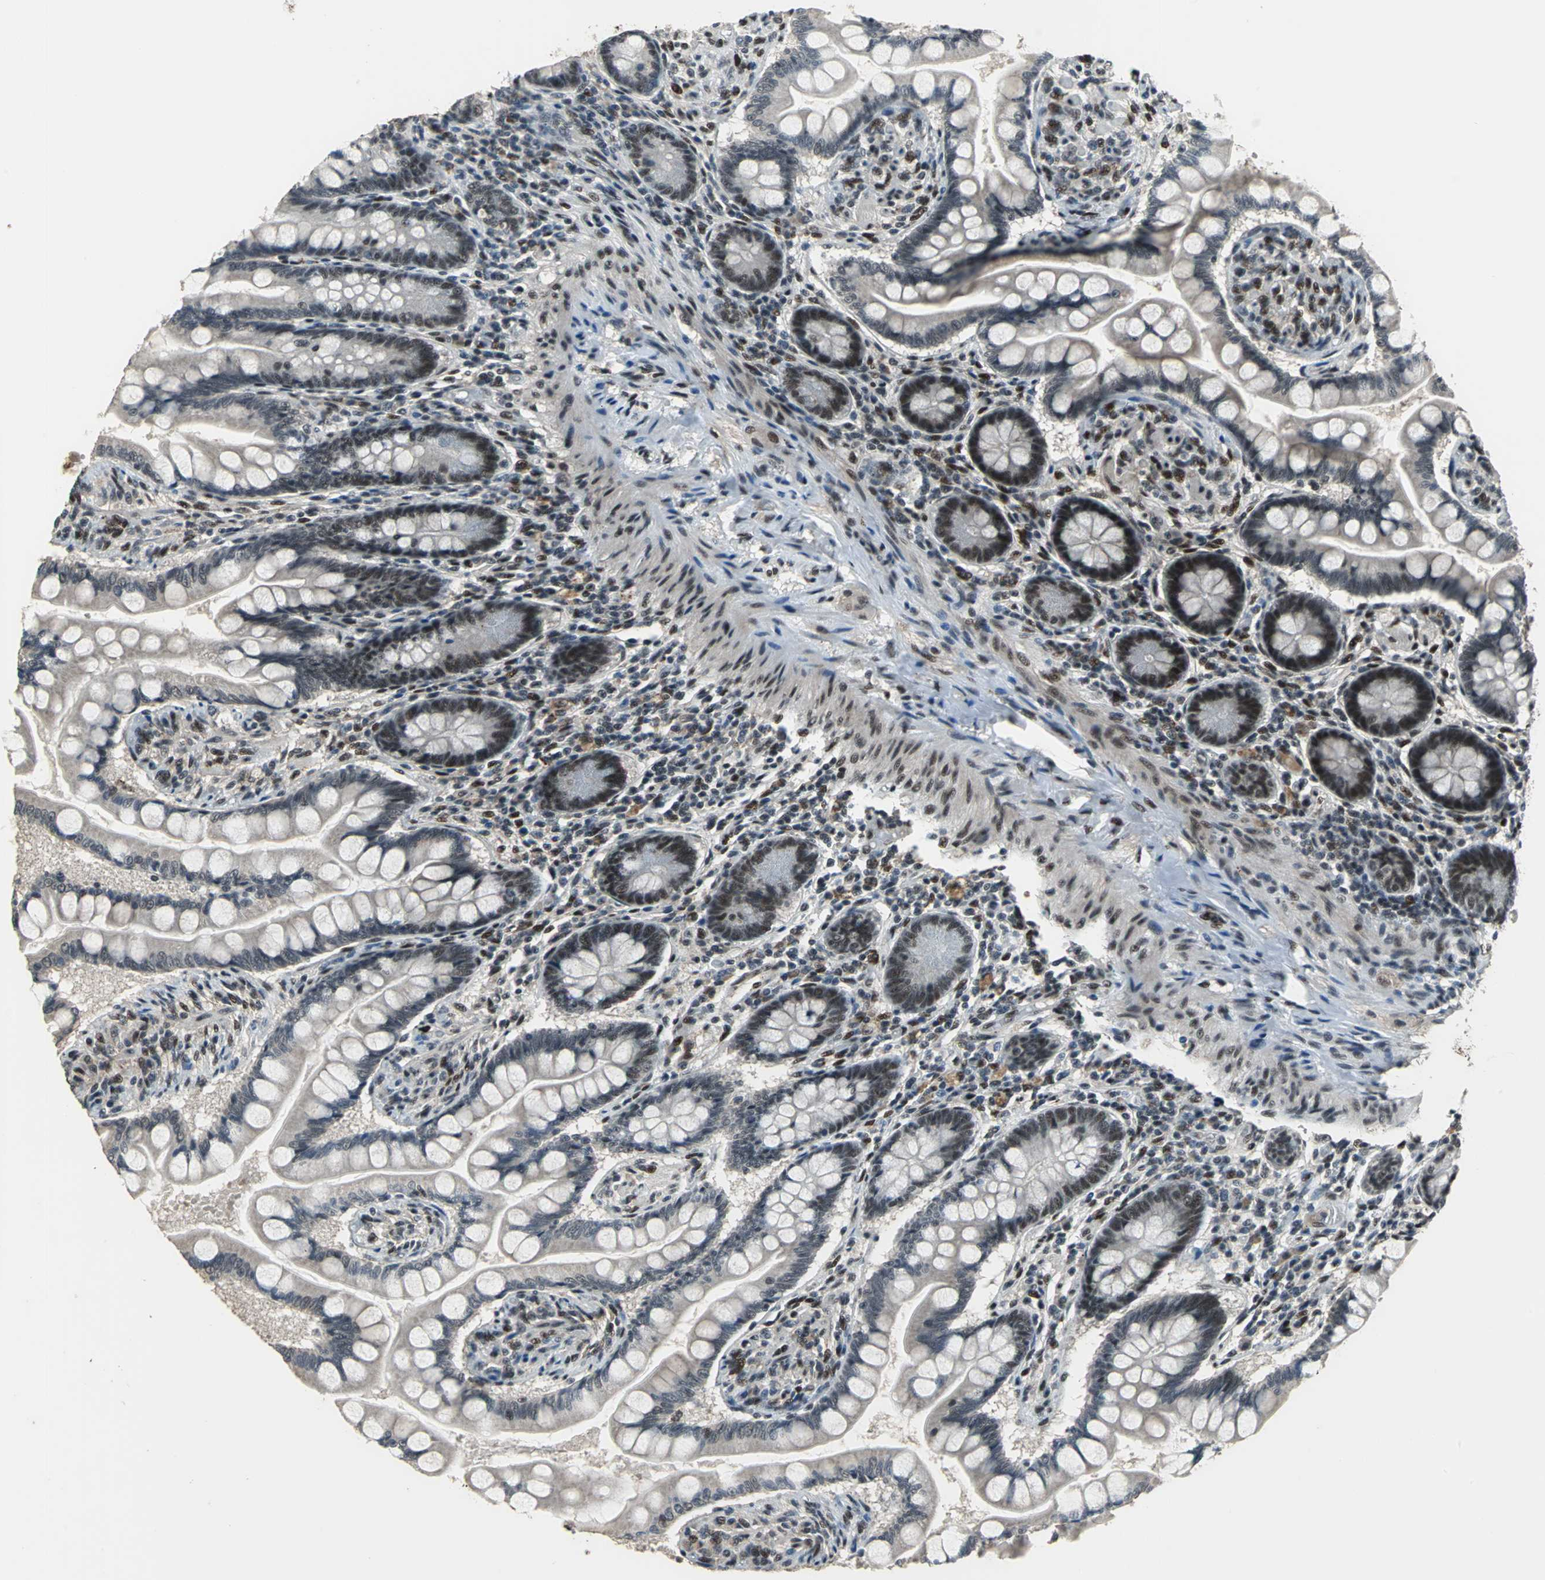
{"staining": {"intensity": "moderate", "quantity": "25%-75%", "location": "cytoplasmic/membranous,nuclear"}, "tissue": "small intestine", "cell_type": "Glandular cells", "image_type": "normal", "snomed": [{"axis": "morphology", "description": "Normal tissue, NOS"}, {"axis": "topography", "description": "Small intestine"}], "caption": "Glandular cells show medium levels of moderate cytoplasmic/membranous,nuclear expression in approximately 25%-75% of cells in normal small intestine.", "gene": "ELF2", "patient": {"sex": "male", "age": 41}}